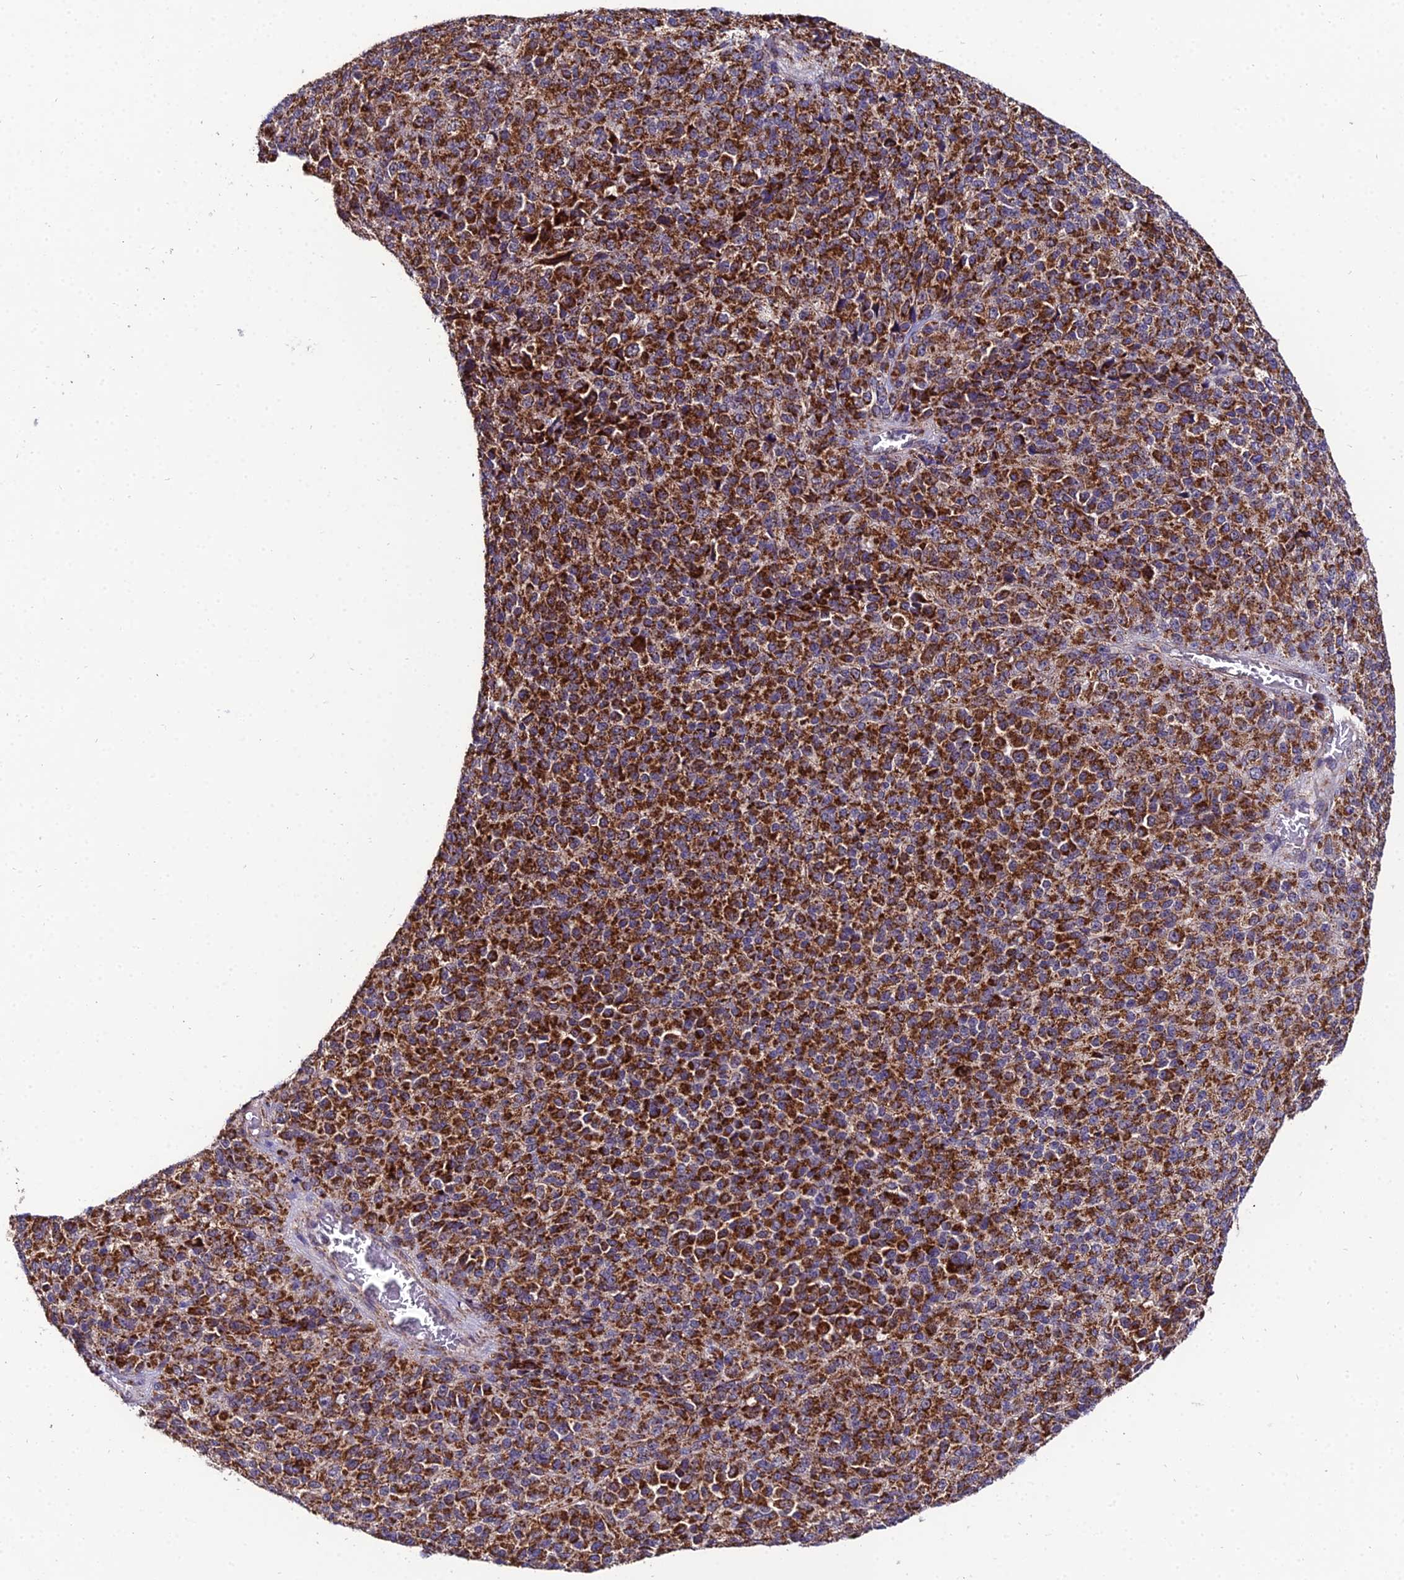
{"staining": {"intensity": "strong", "quantity": ">75%", "location": "cytoplasmic/membranous"}, "tissue": "melanoma", "cell_type": "Tumor cells", "image_type": "cancer", "snomed": [{"axis": "morphology", "description": "Malignant melanoma, Metastatic site"}, {"axis": "topography", "description": "Brain"}], "caption": "This photomicrograph reveals malignant melanoma (metastatic site) stained with immunohistochemistry (IHC) to label a protein in brown. The cytoplasmic/membranous of tumor cells show strong positivity for the protein. Nuclei are counter-stained blue.", "gene": "PSMD2", "patient": {"sex": "female", "age": 56}}